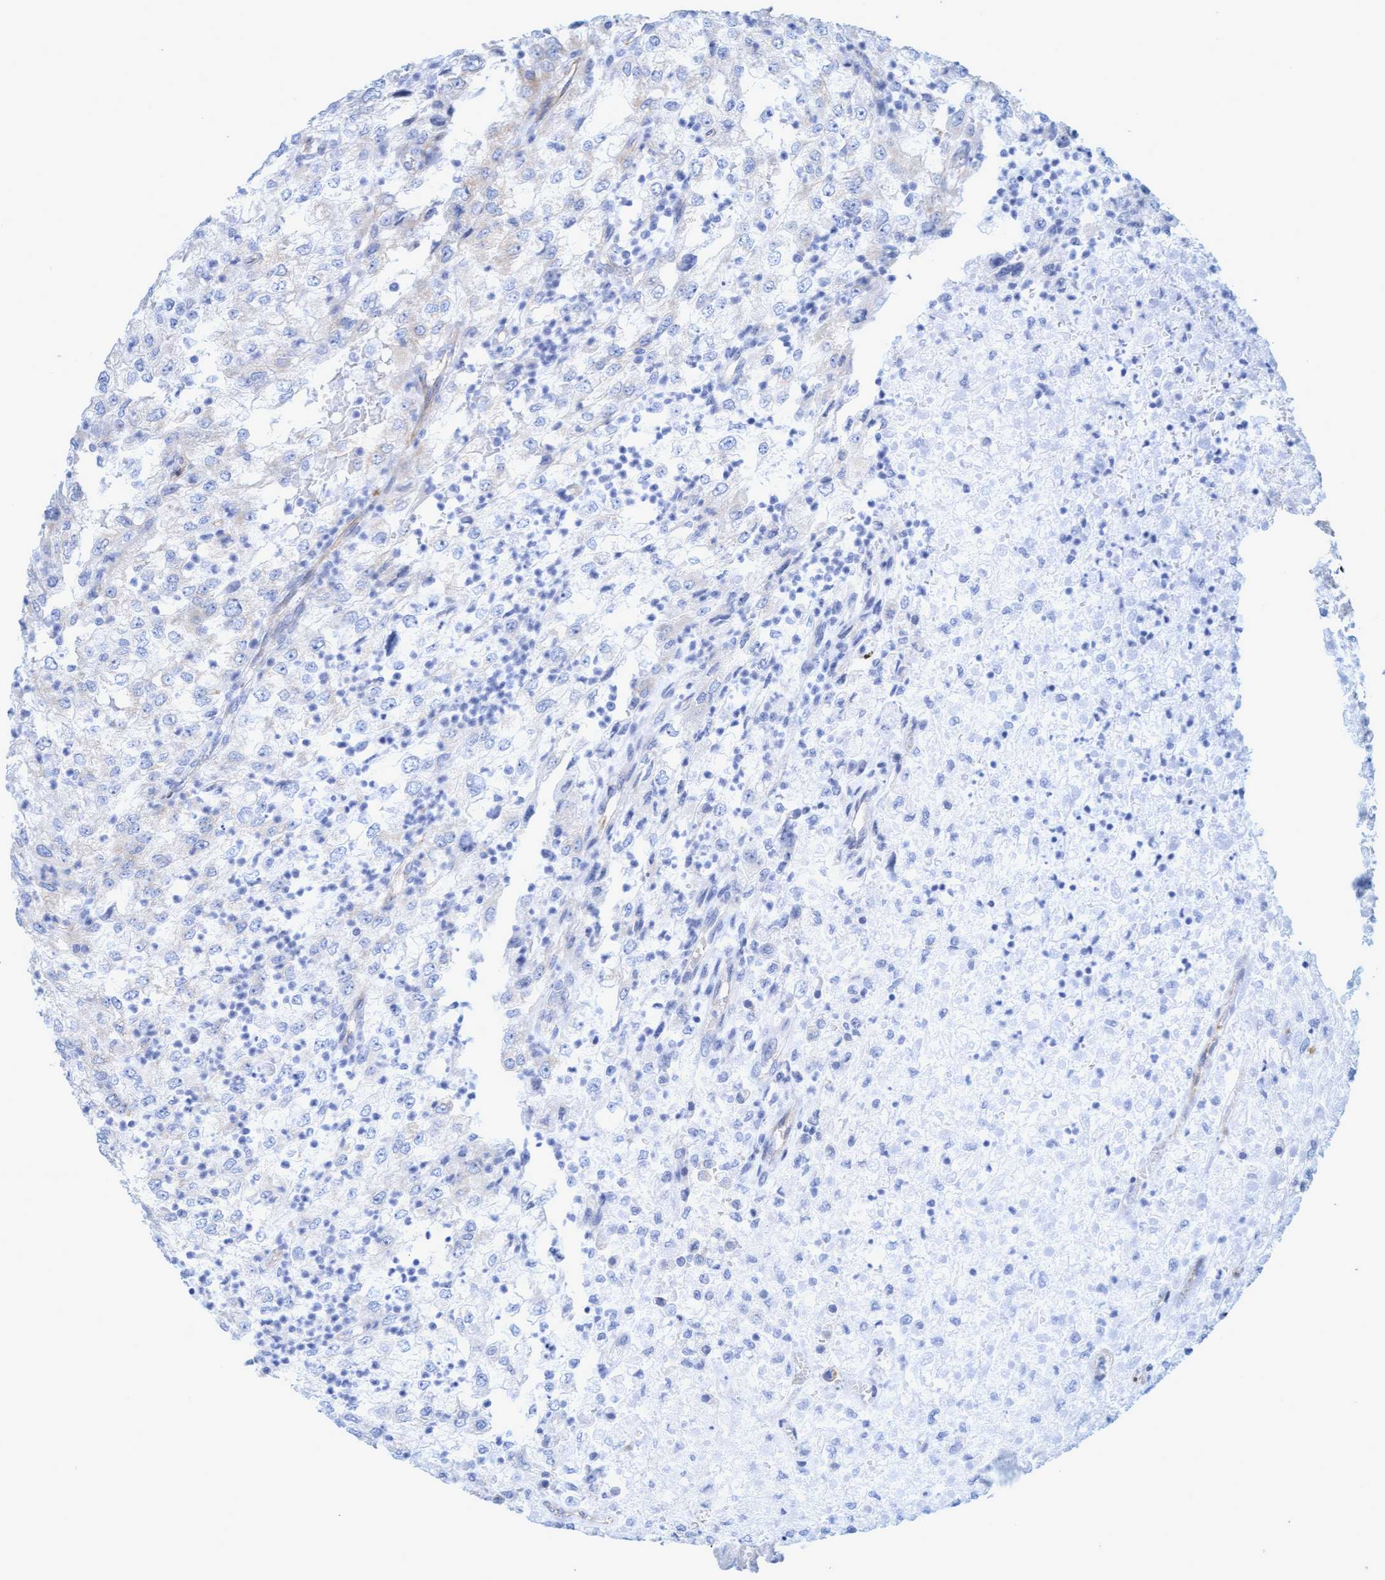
{"staining": {"intensity": "negative", "quantity": "none", "location": "none"}, "tissue": "renal cancer", "cell_type": "Tumor cells", "image_type": "cancer", "snomed": [{"axis": "morphology", "description": "Adenocarcinoma, NOS"}, {"axis": "topography", "description": "Kidney"}], "caption": "This photomicrograph is of renal adenocarcinoma stained with IHC to label a protein in brown with the nuclei are counter-stained blue. There is no expression in tumor cells.", "gene": "MTFR1", "patient": {"sex": "female", "age": 54}}